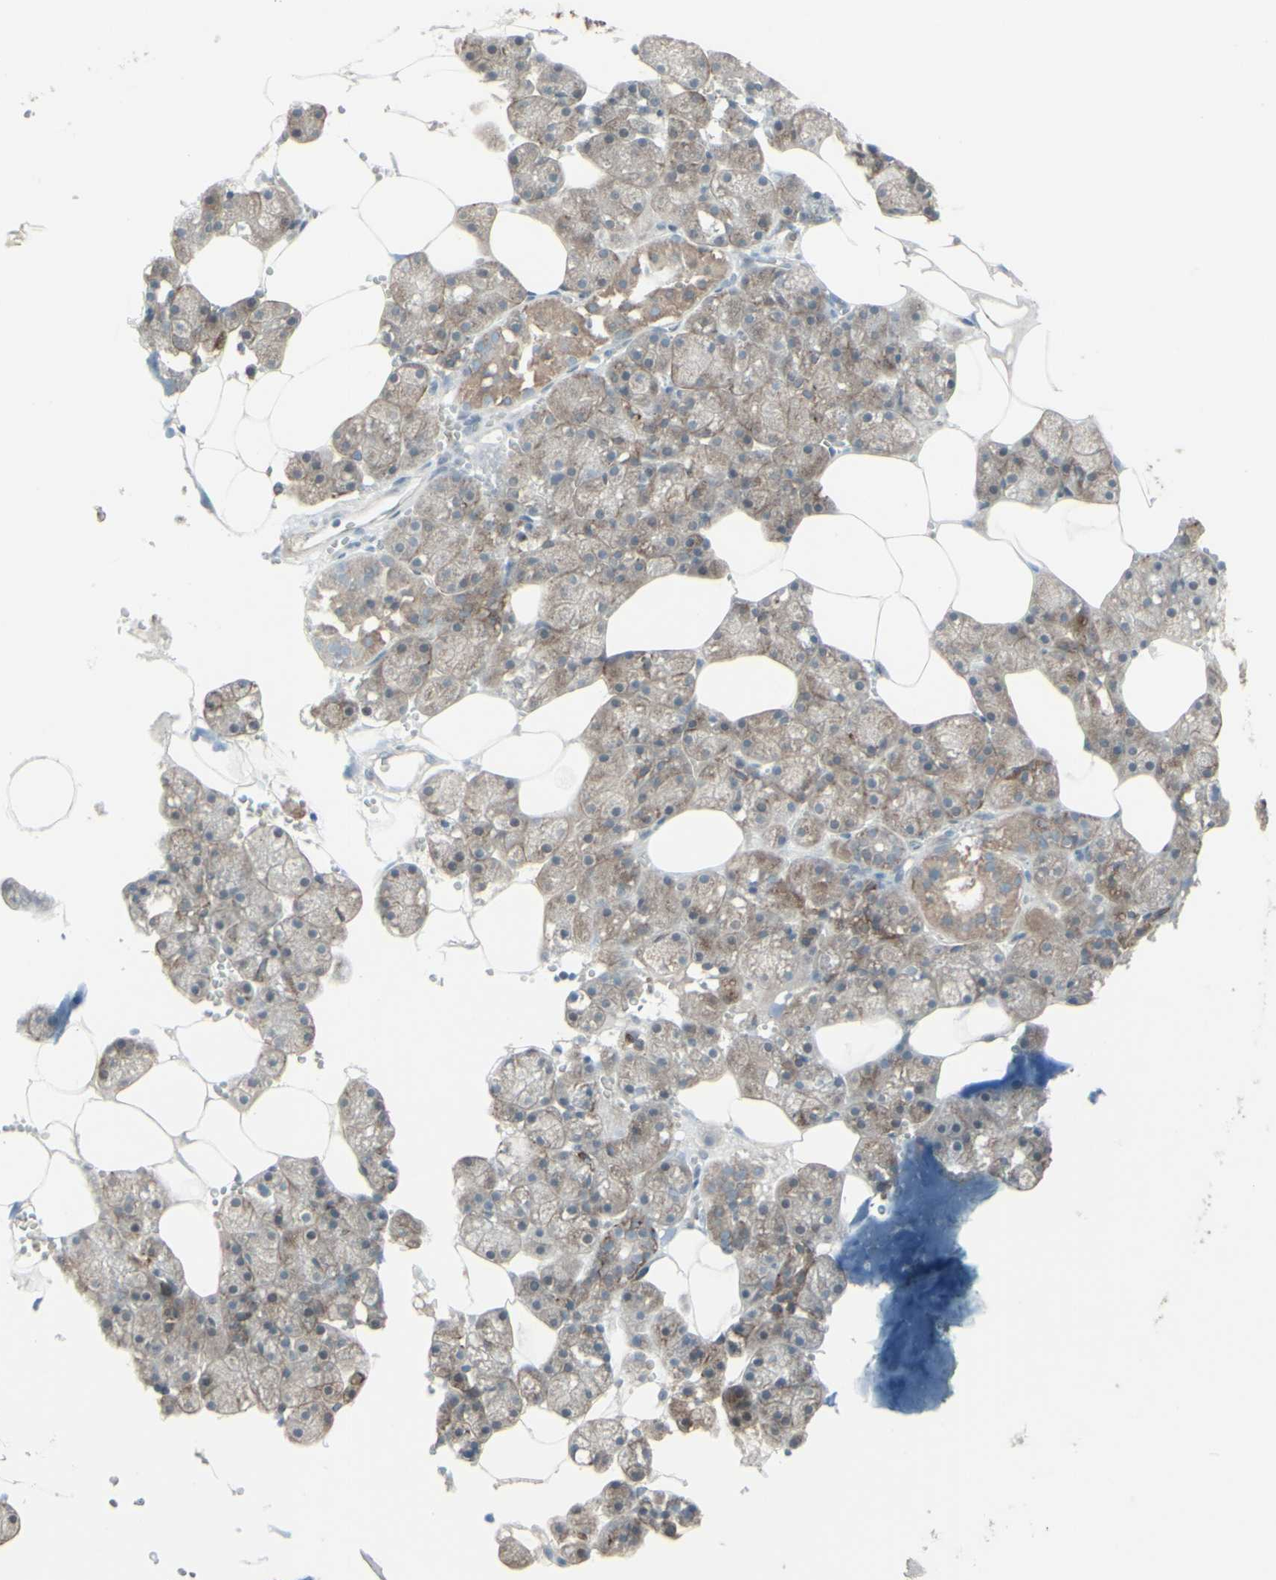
{"staining": {"intensity": "moderate", "quantity": ">75%", "location": "cytoplasmic/membranous"}, "tissue": "salivary gland", "cell_type": "Glandular cells", "image_type": "normal", "snomed": [{"axis": "morphology", "description": "Normal tissue, NOS"}, {"axis": "topography", "description": "Salivary gland"}], "caption": "Salivary gland stained with IHC shows moderate cytoplasmic/membranous expression in approximately >75% of glandular cells. The staining was performed using DAB to visualize the protein expression in brown, while the nuclei were stained in blue with hematoxylin (Magnification: 20x).", "gene": "GMNN", "patient": {"sex": "male", "age": 62}}